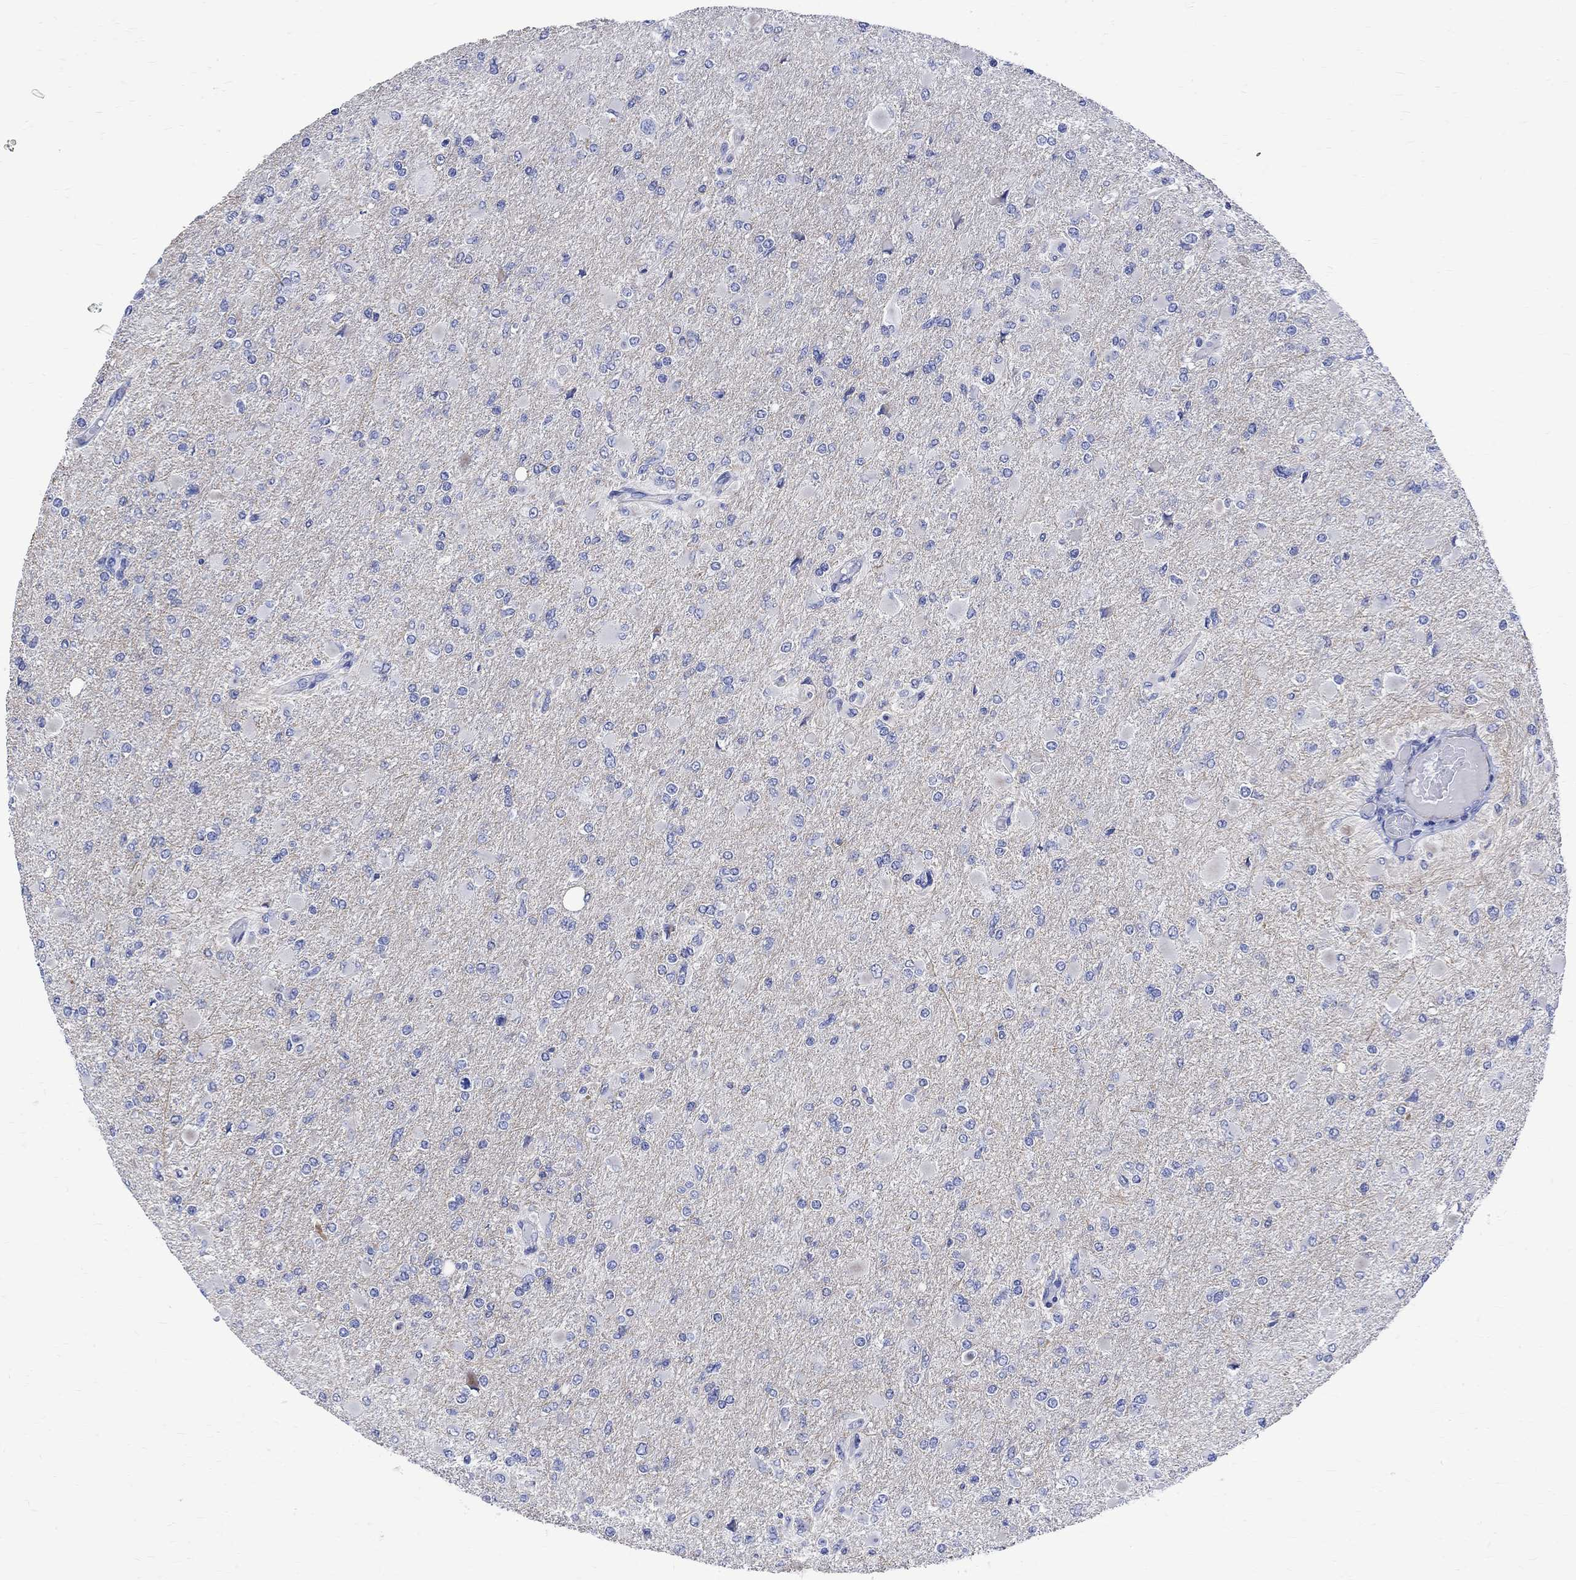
{"staining": {"intensity": "negative", "quantity": "none", "location": "none"}, "tissue": "glioma", "cell_type": "Tumor cells", "image_type": "cancer", "snomed": [{"axis": "morphology", "description": "Glioma, malignant, High grade"}, {"axis": "topography", "description": "Cerebral cortex"}], "caption": "Malignant high-grade glioma was stained to show a protein in brown. There is no significant expression in tumor cells.", "gene": "PARVB", "patient": {"sex": "female", "age": 36}}